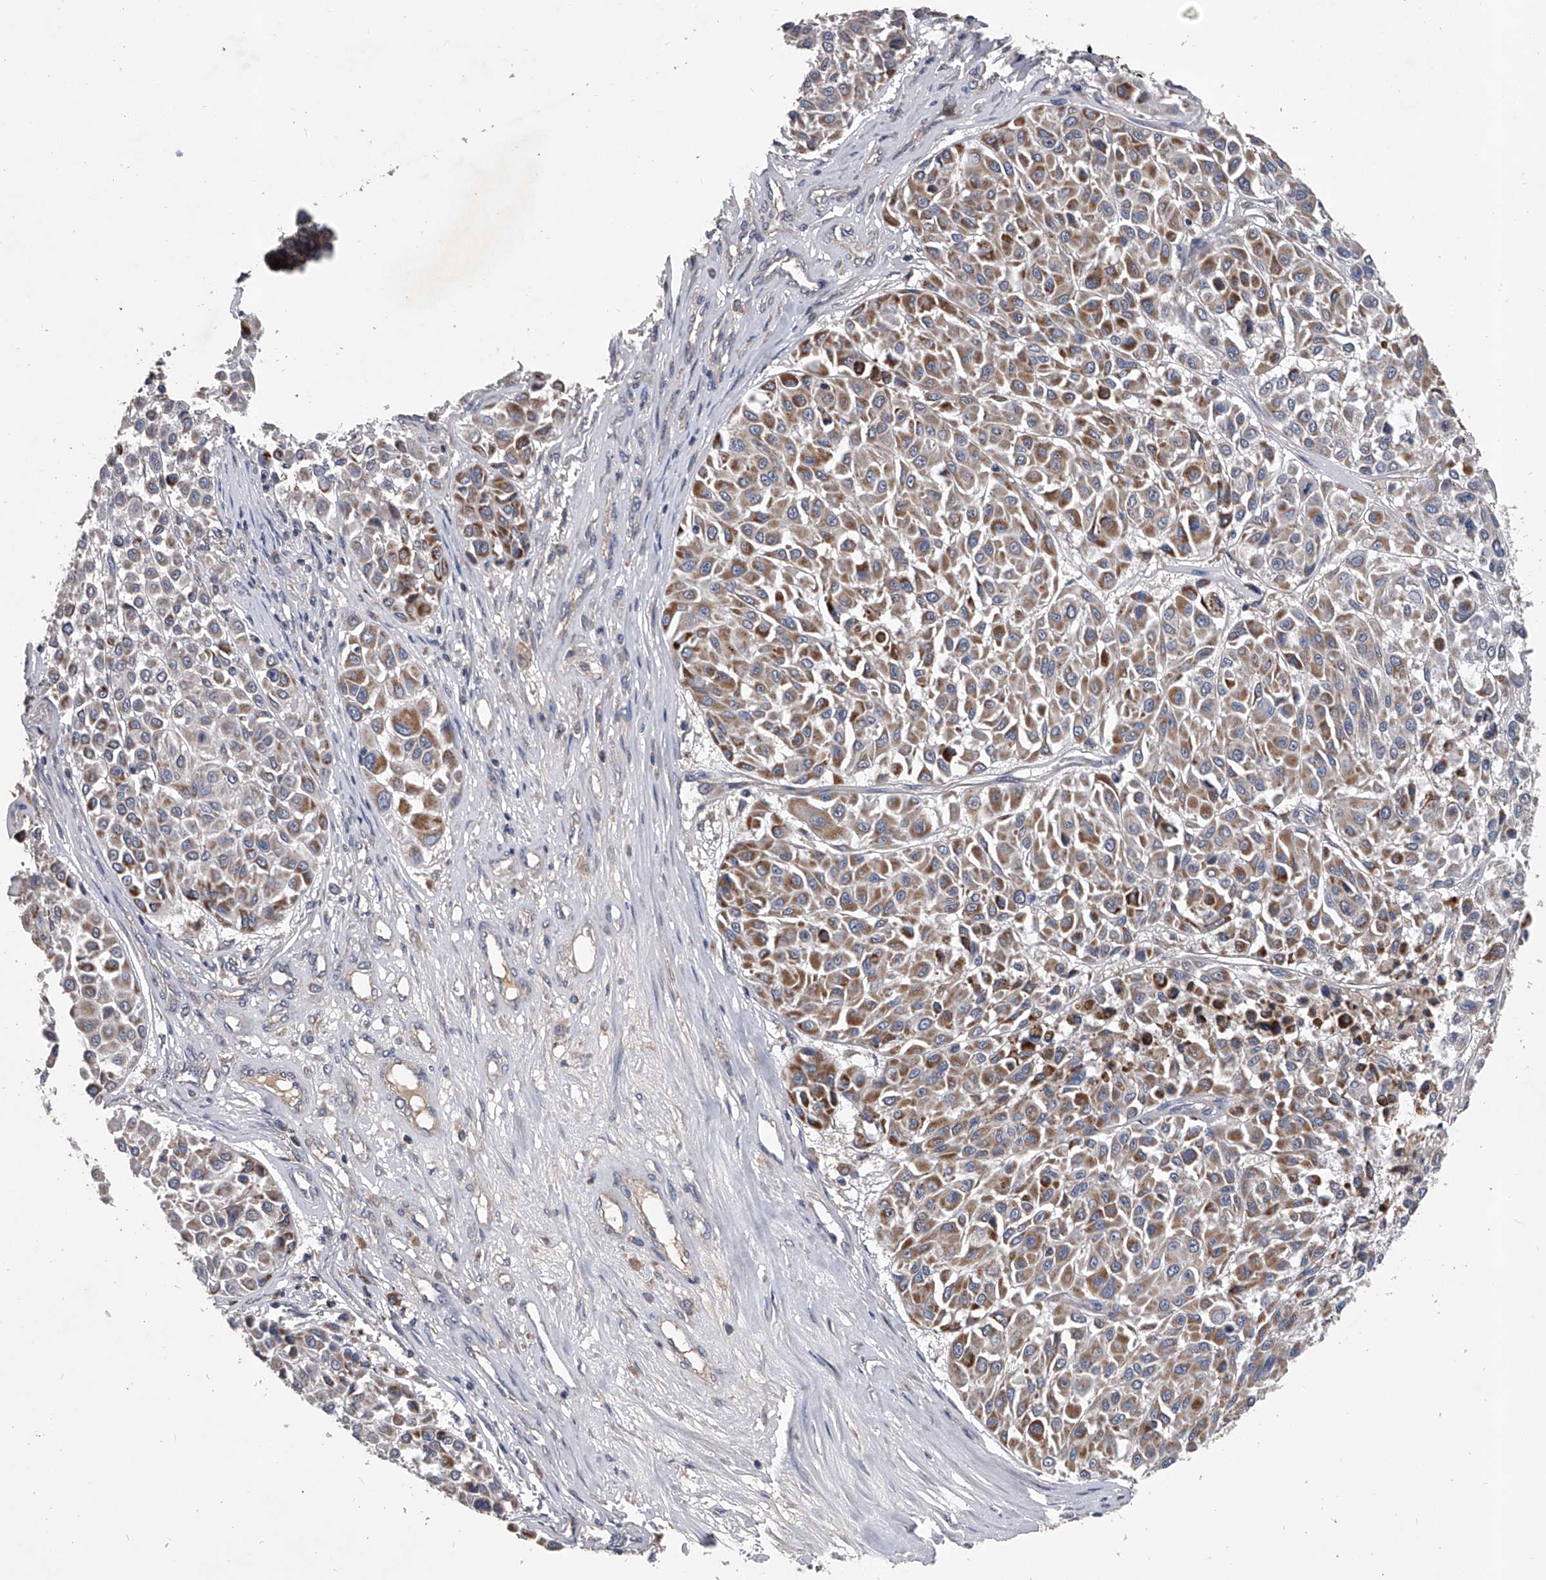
{"staining": {"intensity": "moderate", "quantity": "25%-75%", "location": "cytoplasmic/membranous"}, "tissue": "melanoma", "cell_type": "Tumor cells", "image_type": "cancer", "snomed": [{"axis": "morphology", "description": "Malignant melanoma, Metastatic site"}, {"axis": "topography", "description": "Soft tissue"}], "caption": "IHC histopathology image of malignant melanoma (metastatic site) stained for a protein (brown), which demonstrates medium levels of moderate cytoplasmic/membranous positivity in about 25%-75% of tumor cells.", "gene": "NRP1", "patient": {"sex": "male", "age": 41}}